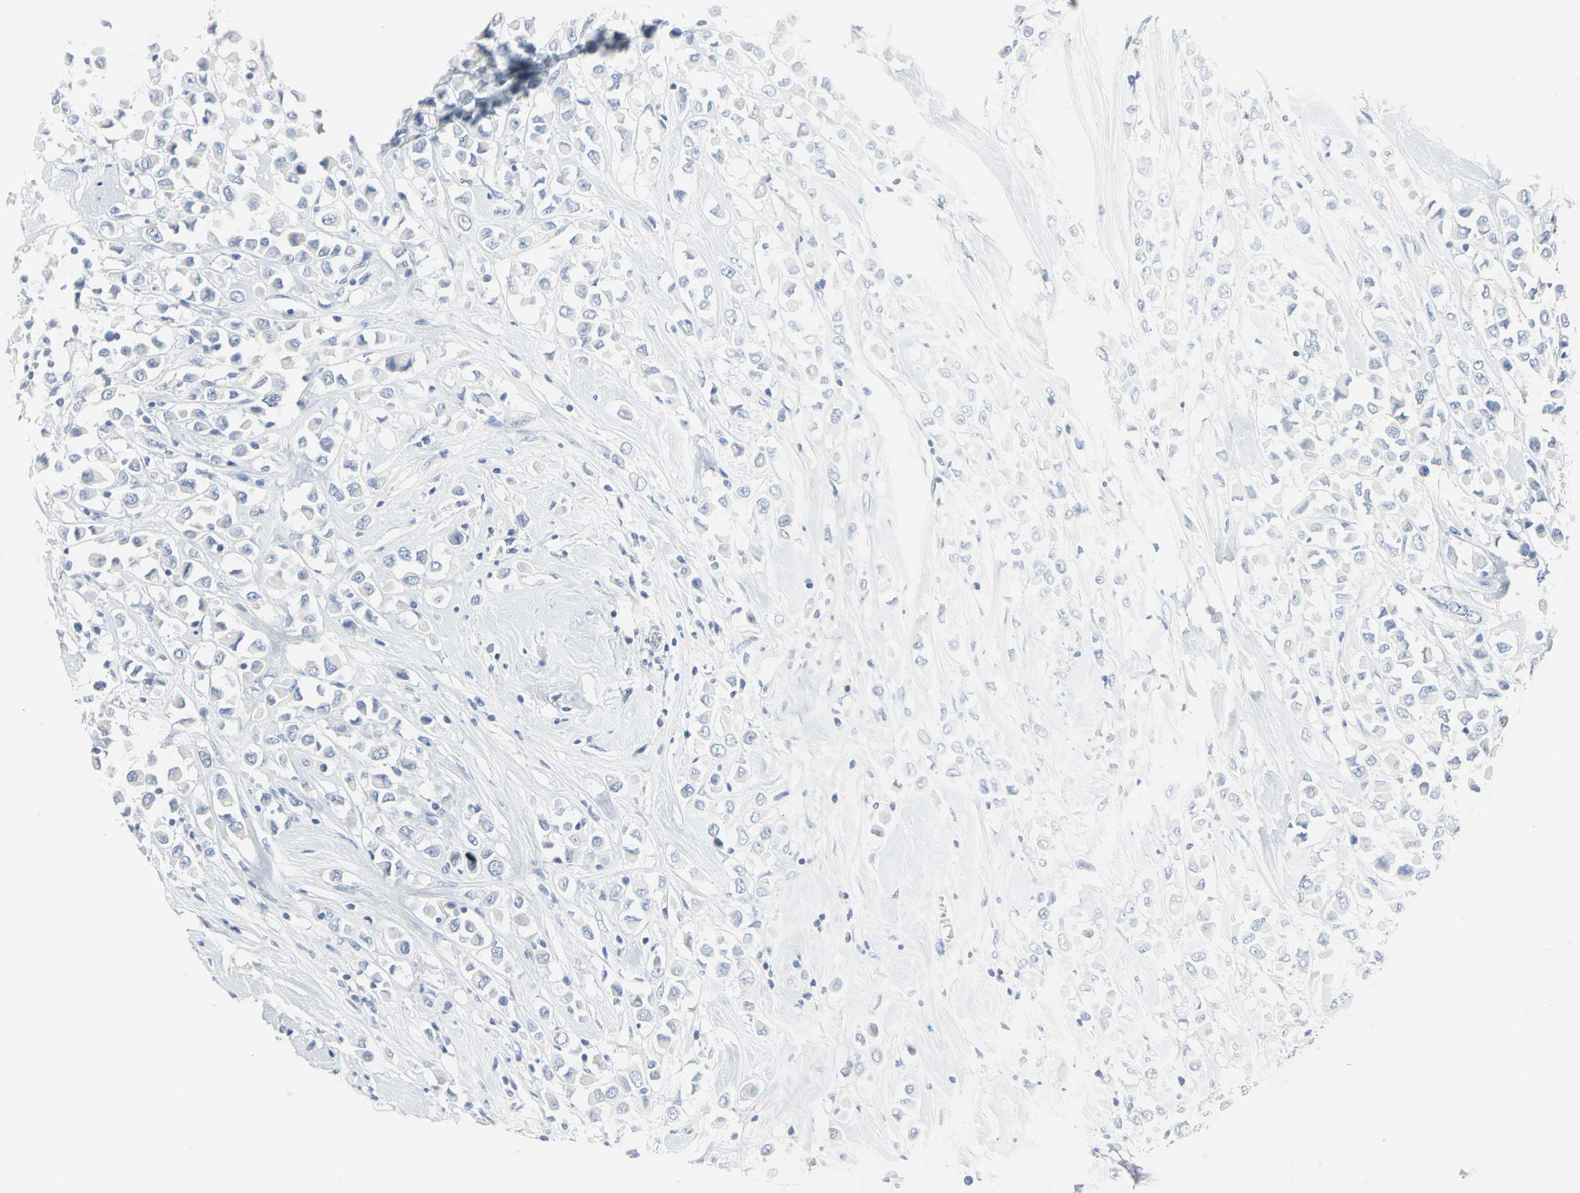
{"staining": {"intensity": "negative", "quantity": "none", "location": "none"}, "tissue": "breast cancer", "cell_type": "Tumor cells", "image_type": "cancer", "snomed": [{"axis": "morphology", "description": "Duct carcinoma"}, {"axis": "topography", "description": "Breast"}], "caption": "Intraductal carcinoma (breast) was stained to show a protein in brown. There is no significant positivity in tumor cells. (DAB (3,3'-diaminobenzidine) immunohistochemistry (IHC) with hematoxylin counter stain).", "gene": "CA3", "patient": {"sex": "female", "age": 61}}